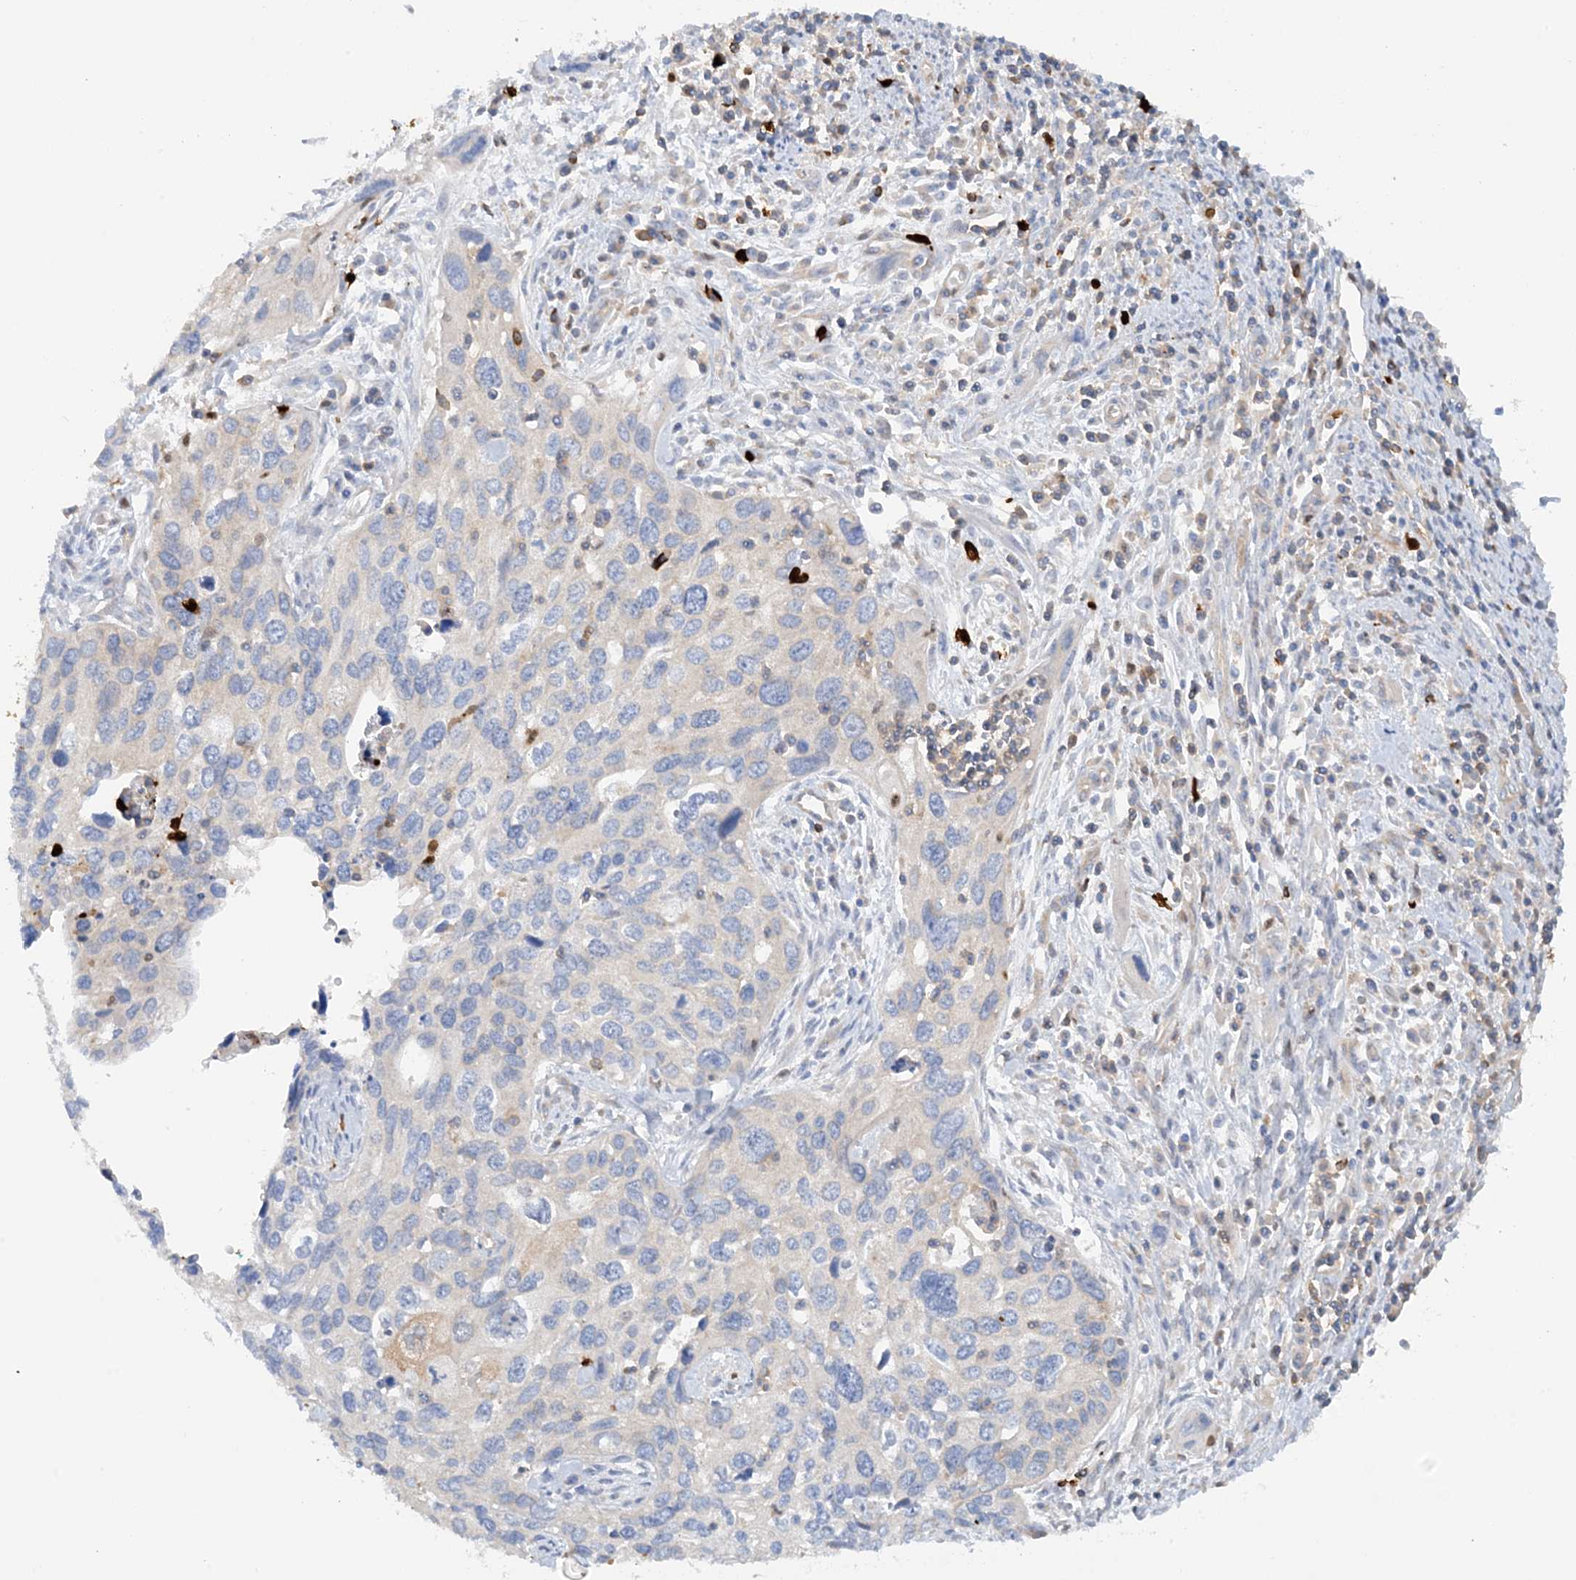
{"staining": {"intensity": "negative", "quantity": "none", "location": "none"}, "tissue": "cervical cancer", "cell_type": "Tumor cells", "image_type": "cancer", "snomed": [{"axis": "morphology", "description": "Squamous cell carcinoma, NOS"}, {"axis": "topography", "description": "Cervix"}], "caption": "A histopathology image of cervical cancer (squamous cell carcinoma) stained for a protein exhibits no brown staining in tumor cells. The staining is performed using DAB brown chromogen with nuclei counter-stained in using hematoxylin.", "gene": "PHACTR2", "patient": {"sex": "female", "age": 55}}